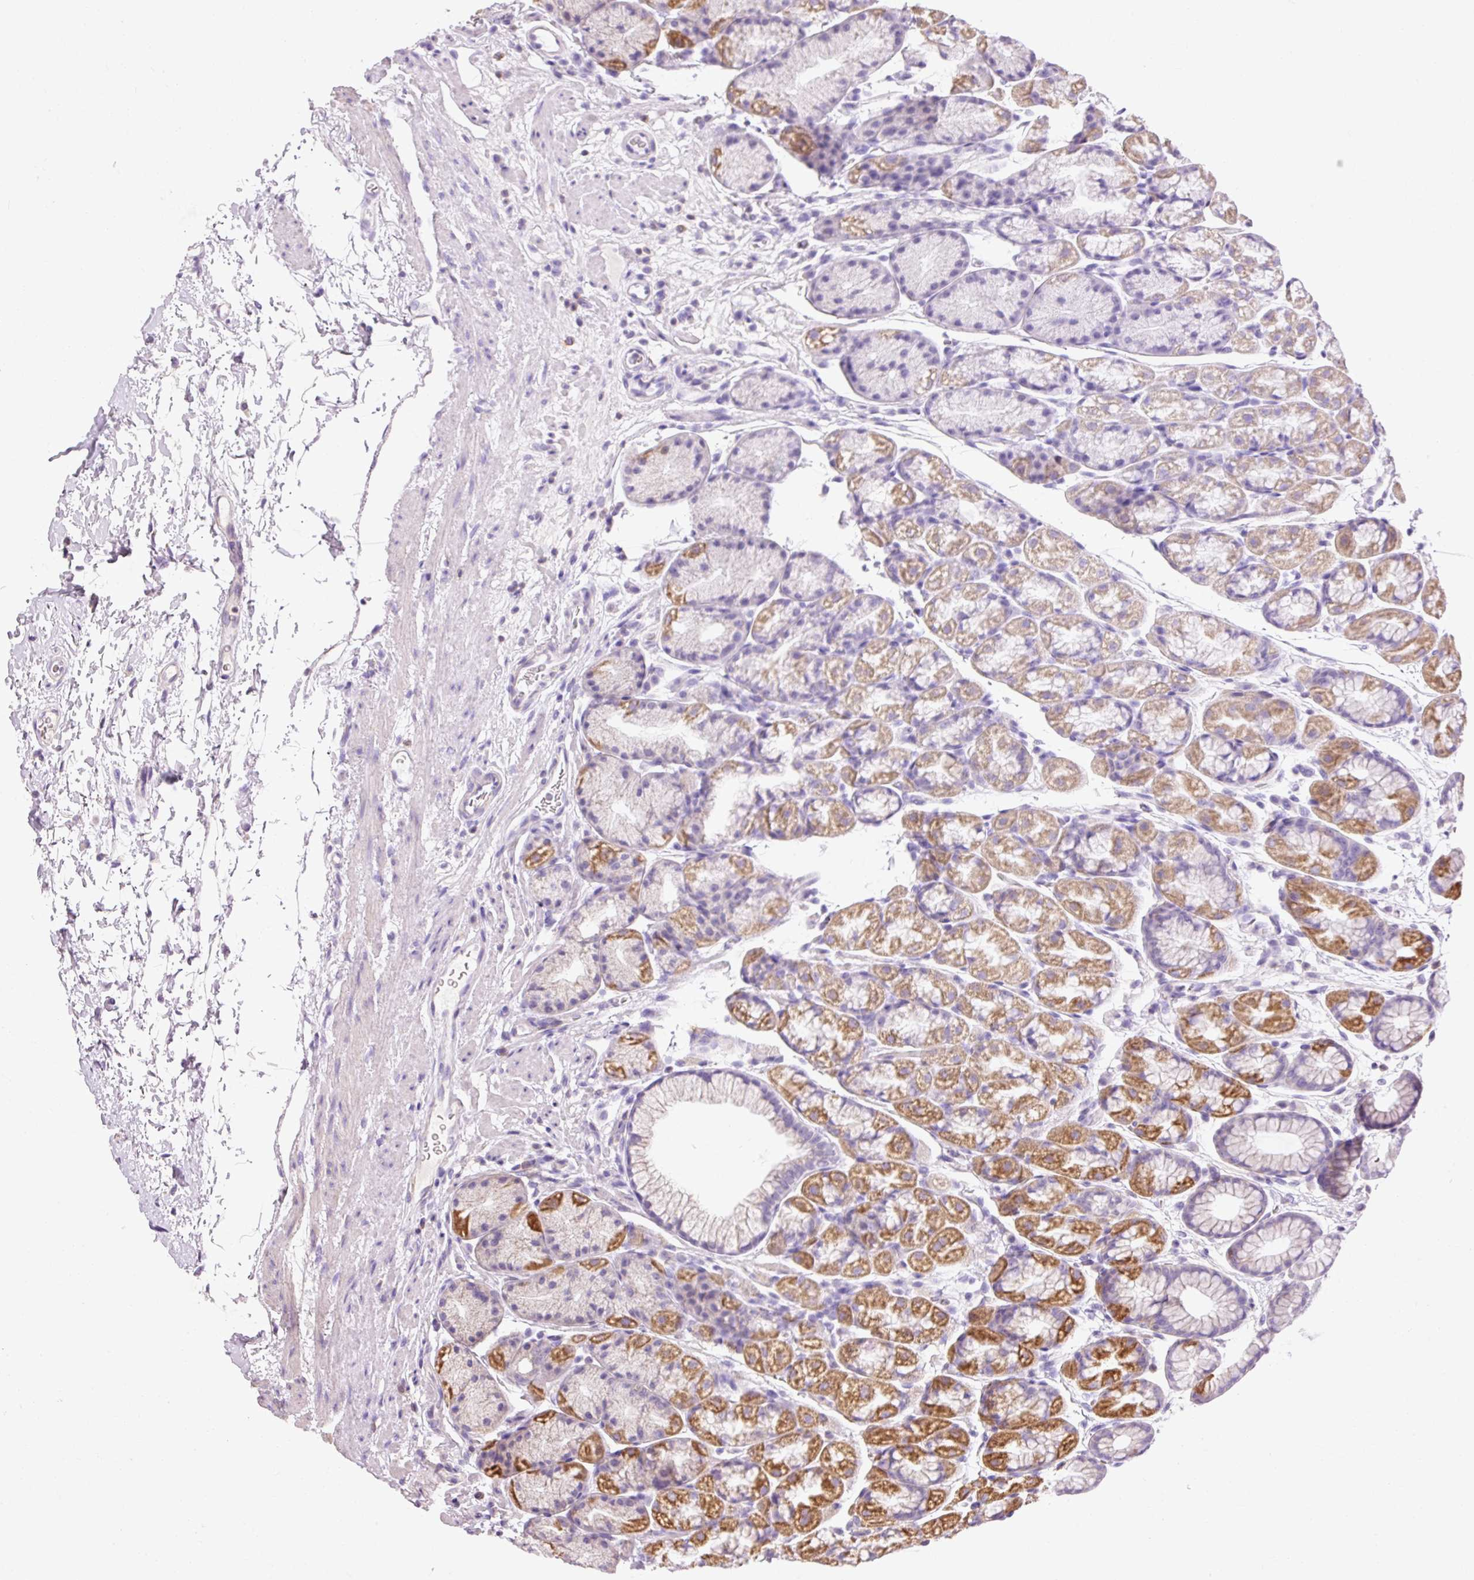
{"staining": {"intensity": "strong", "quantity": "25%-75%", "location": "cytoplasmic/membranous"}, "tissue": "stomach", "cell_type": "Glandular cells", "image_type": "normal", "snomed": [{"axis": "morphology", "description": "Normal tissue, NOS"}, {"axis": "topography", "description": "Stomach, lower"}], "caption": "Stomach stained for a protein demonstrates strong cytoplasmic/membranous positivity in glandular cells.", "gene": "IMMT", "patient": {"sex": "male", "age": 67}}